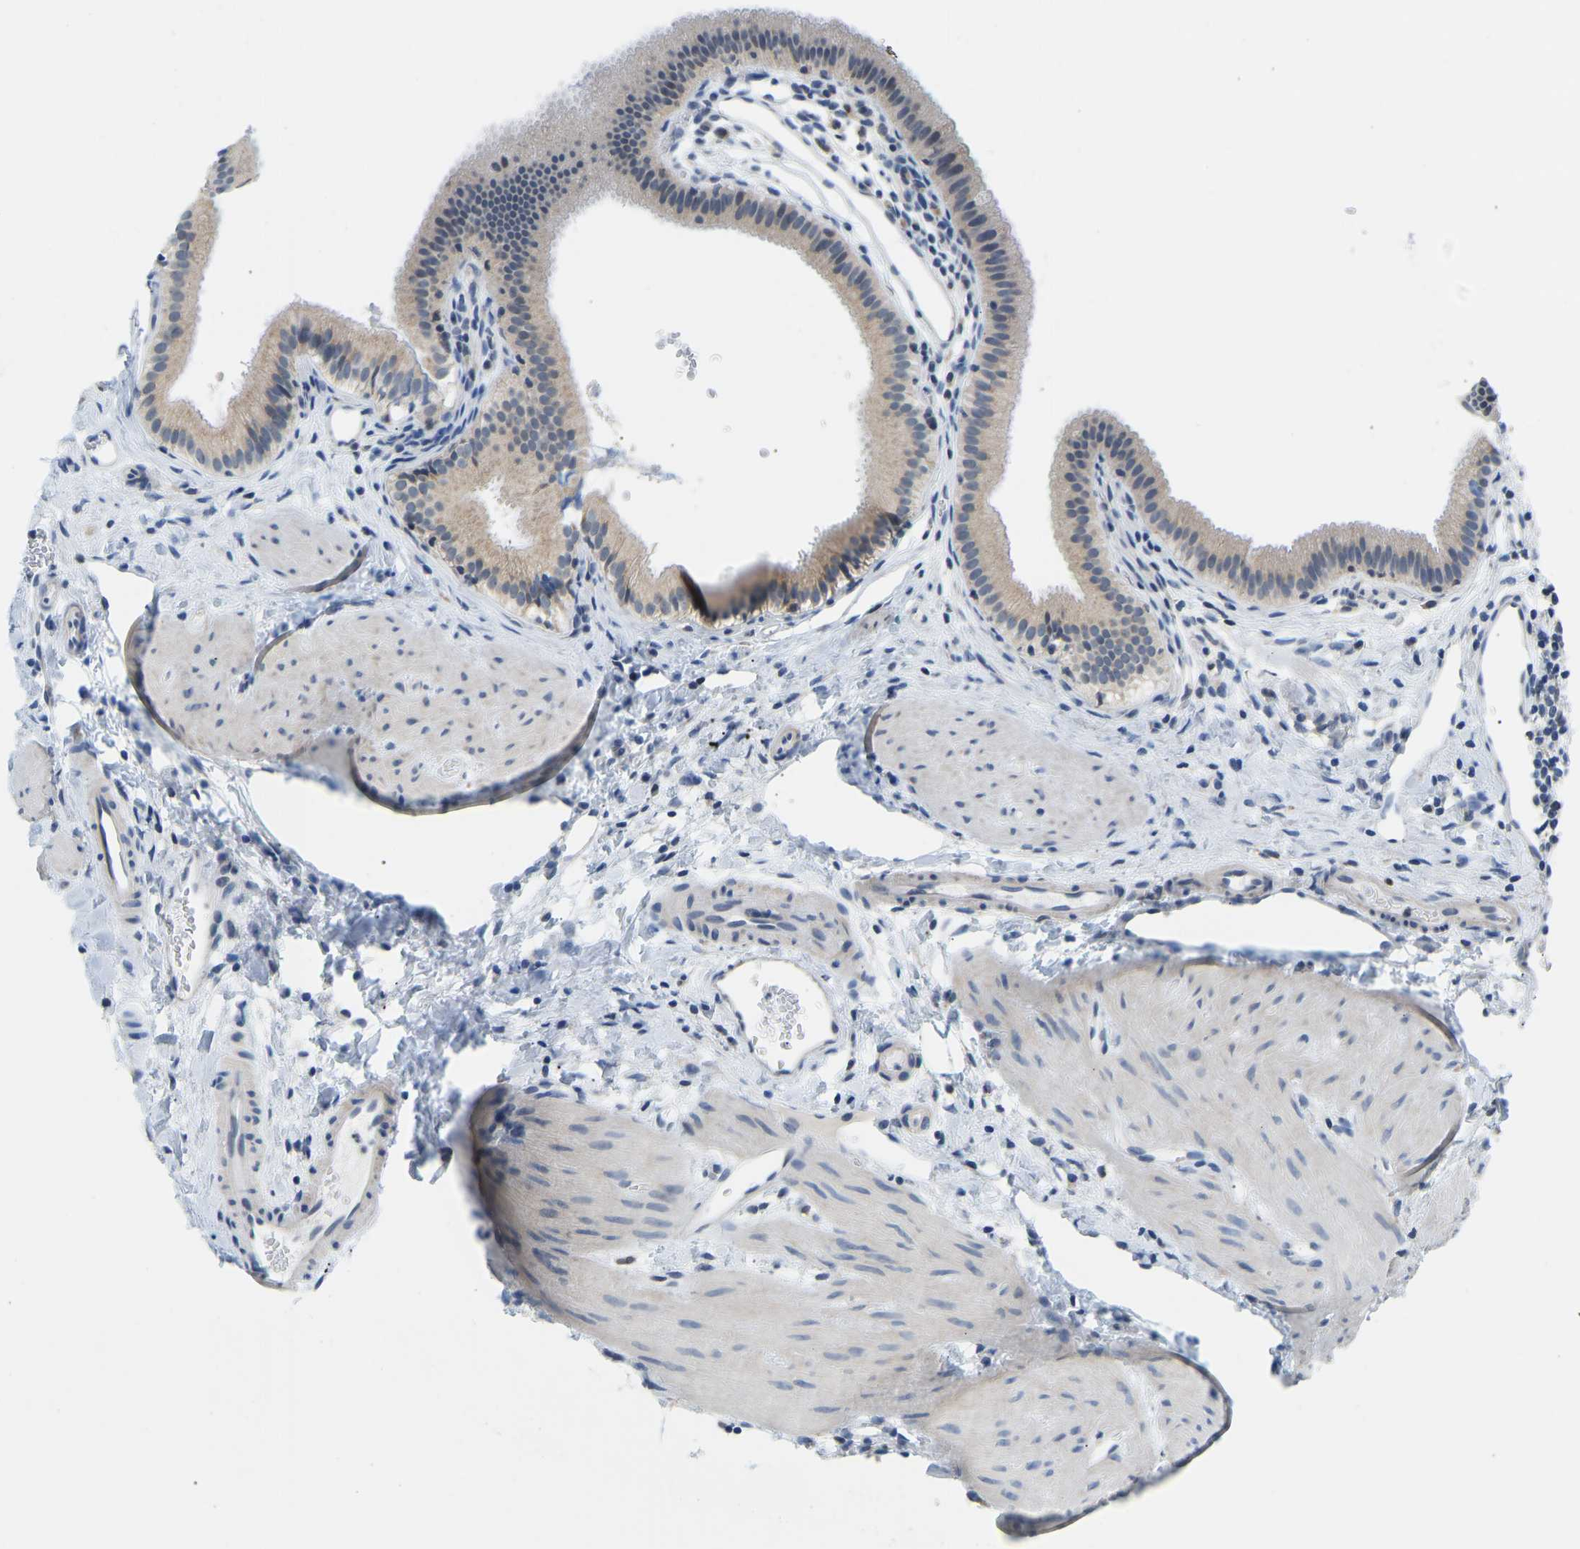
{"staining": {"intensity": "weak", "quantity": ">75%", "location": "cytoplasmic/membranous"}, "tissue": "gallbladder", "cell_type": "Glandular cells", "image_type": "normal", "snomed": [{"axis": "morphology", "description": "Normal tissue, NOS"}, {"axis": "topography", "description": "Gallbladder"}], "caption": "A photomicrograph of gallbladder stained for a protein shows weak cytoplasmic/membranous brown staining in glandular cells.", "gene": "VRK1", "patient": {"sex": "female", "age": 26}}